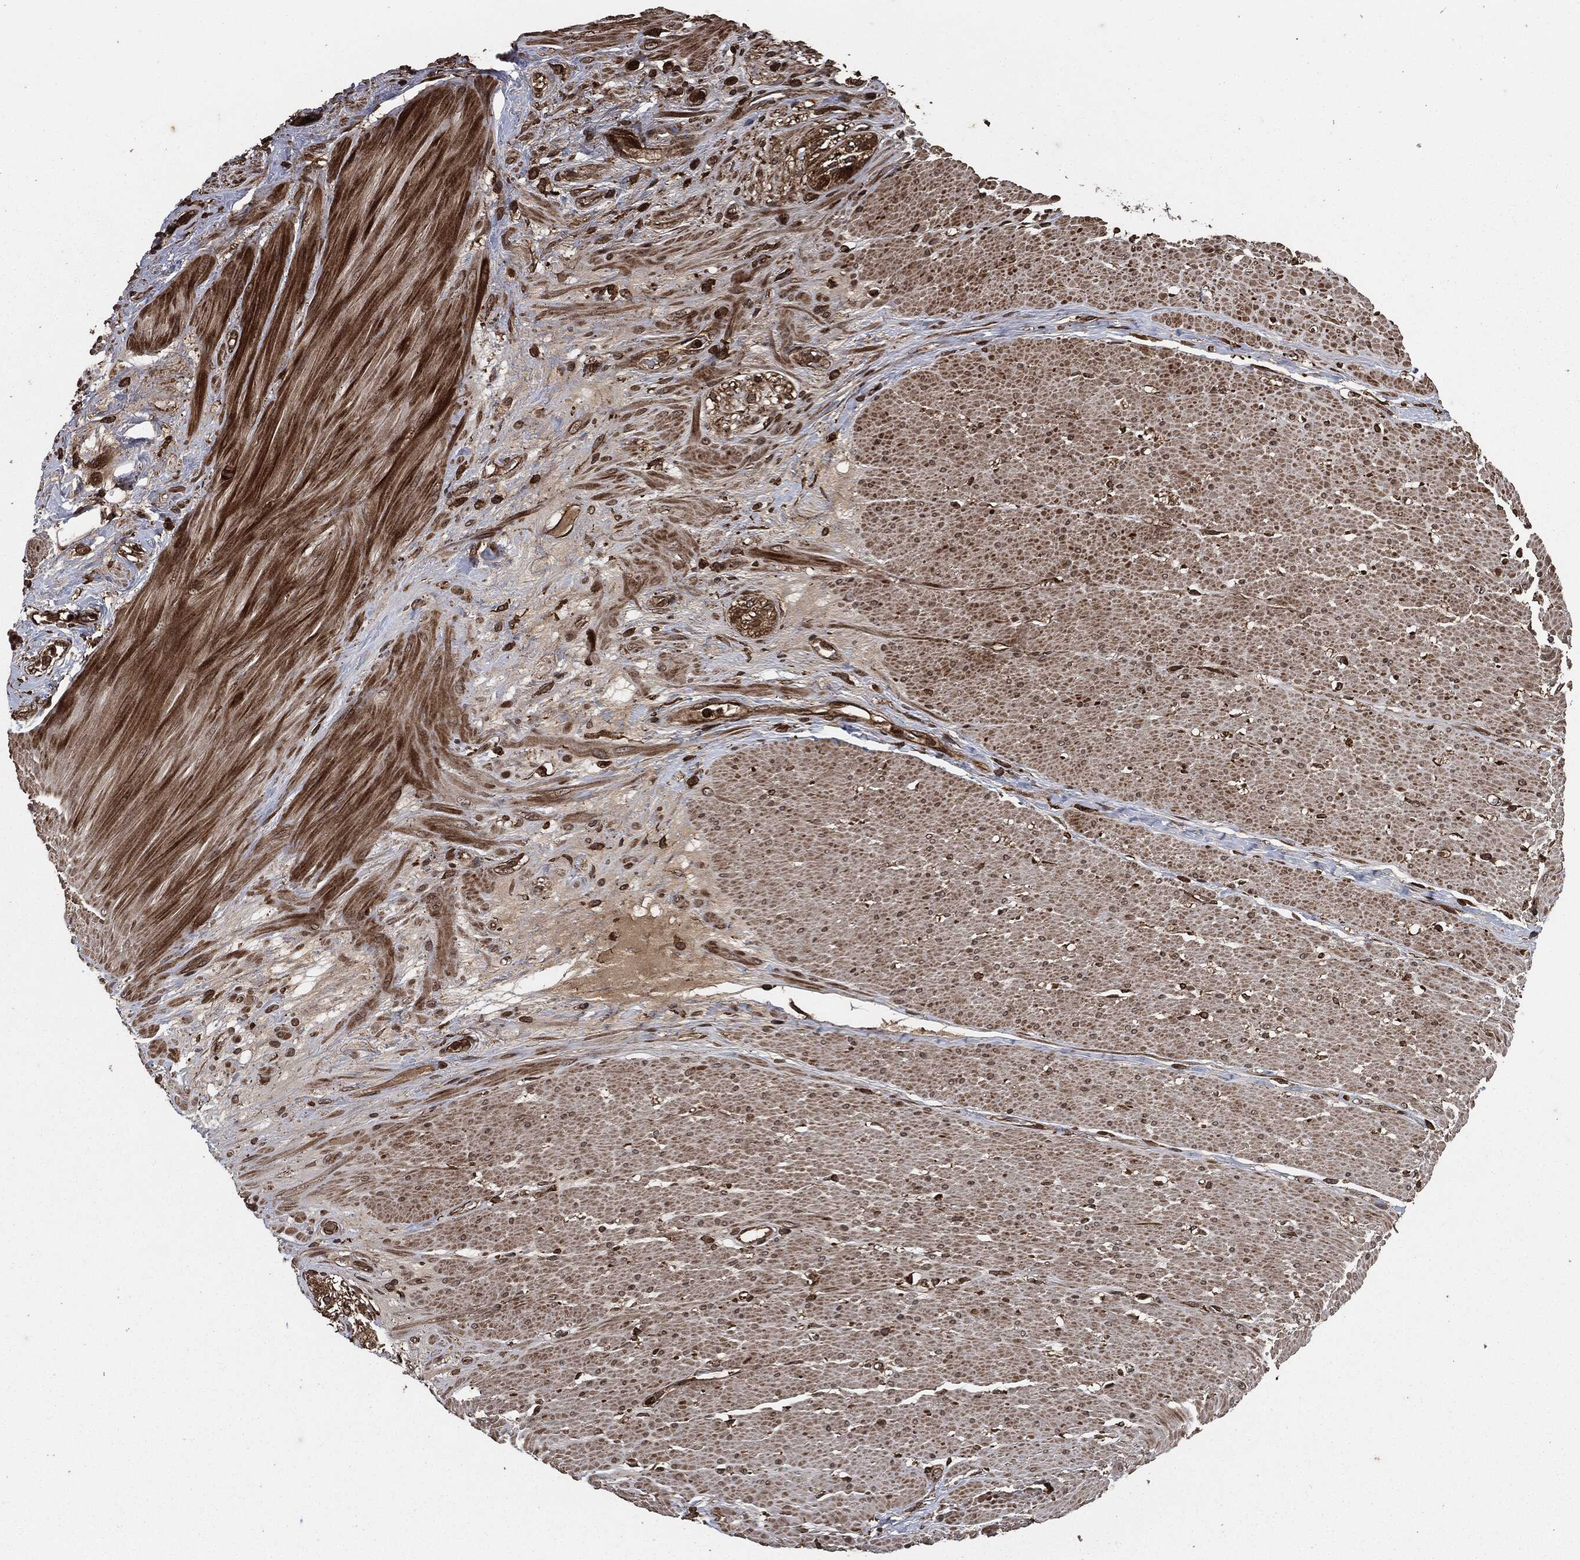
{"staining": {"intensity": "moderate", "quantity": "25%-75%", "location": "cytoplasmic/membranous"}, "tissue": "smooth muscle", "cell_type": "Smooth muscle cells", "image_type": "normal", "snomed": [{"axis": "morphology", "description": "Normal tissue, NOS"}, {"axis": "topography", "description": "Soft tissue"}, {"axis": "topography", "description": "Smooth muscle"}], "caption": "This photomicrograph shows immunohistochemistry (IHC) staining of normal smooth muscle, with medium moderate cytoplasmic/membranous positivity in approximately 25%-75% of smooth muscle cells.", "gene": "IFIT1", "patient": {"sex": "male", "age": 72}}